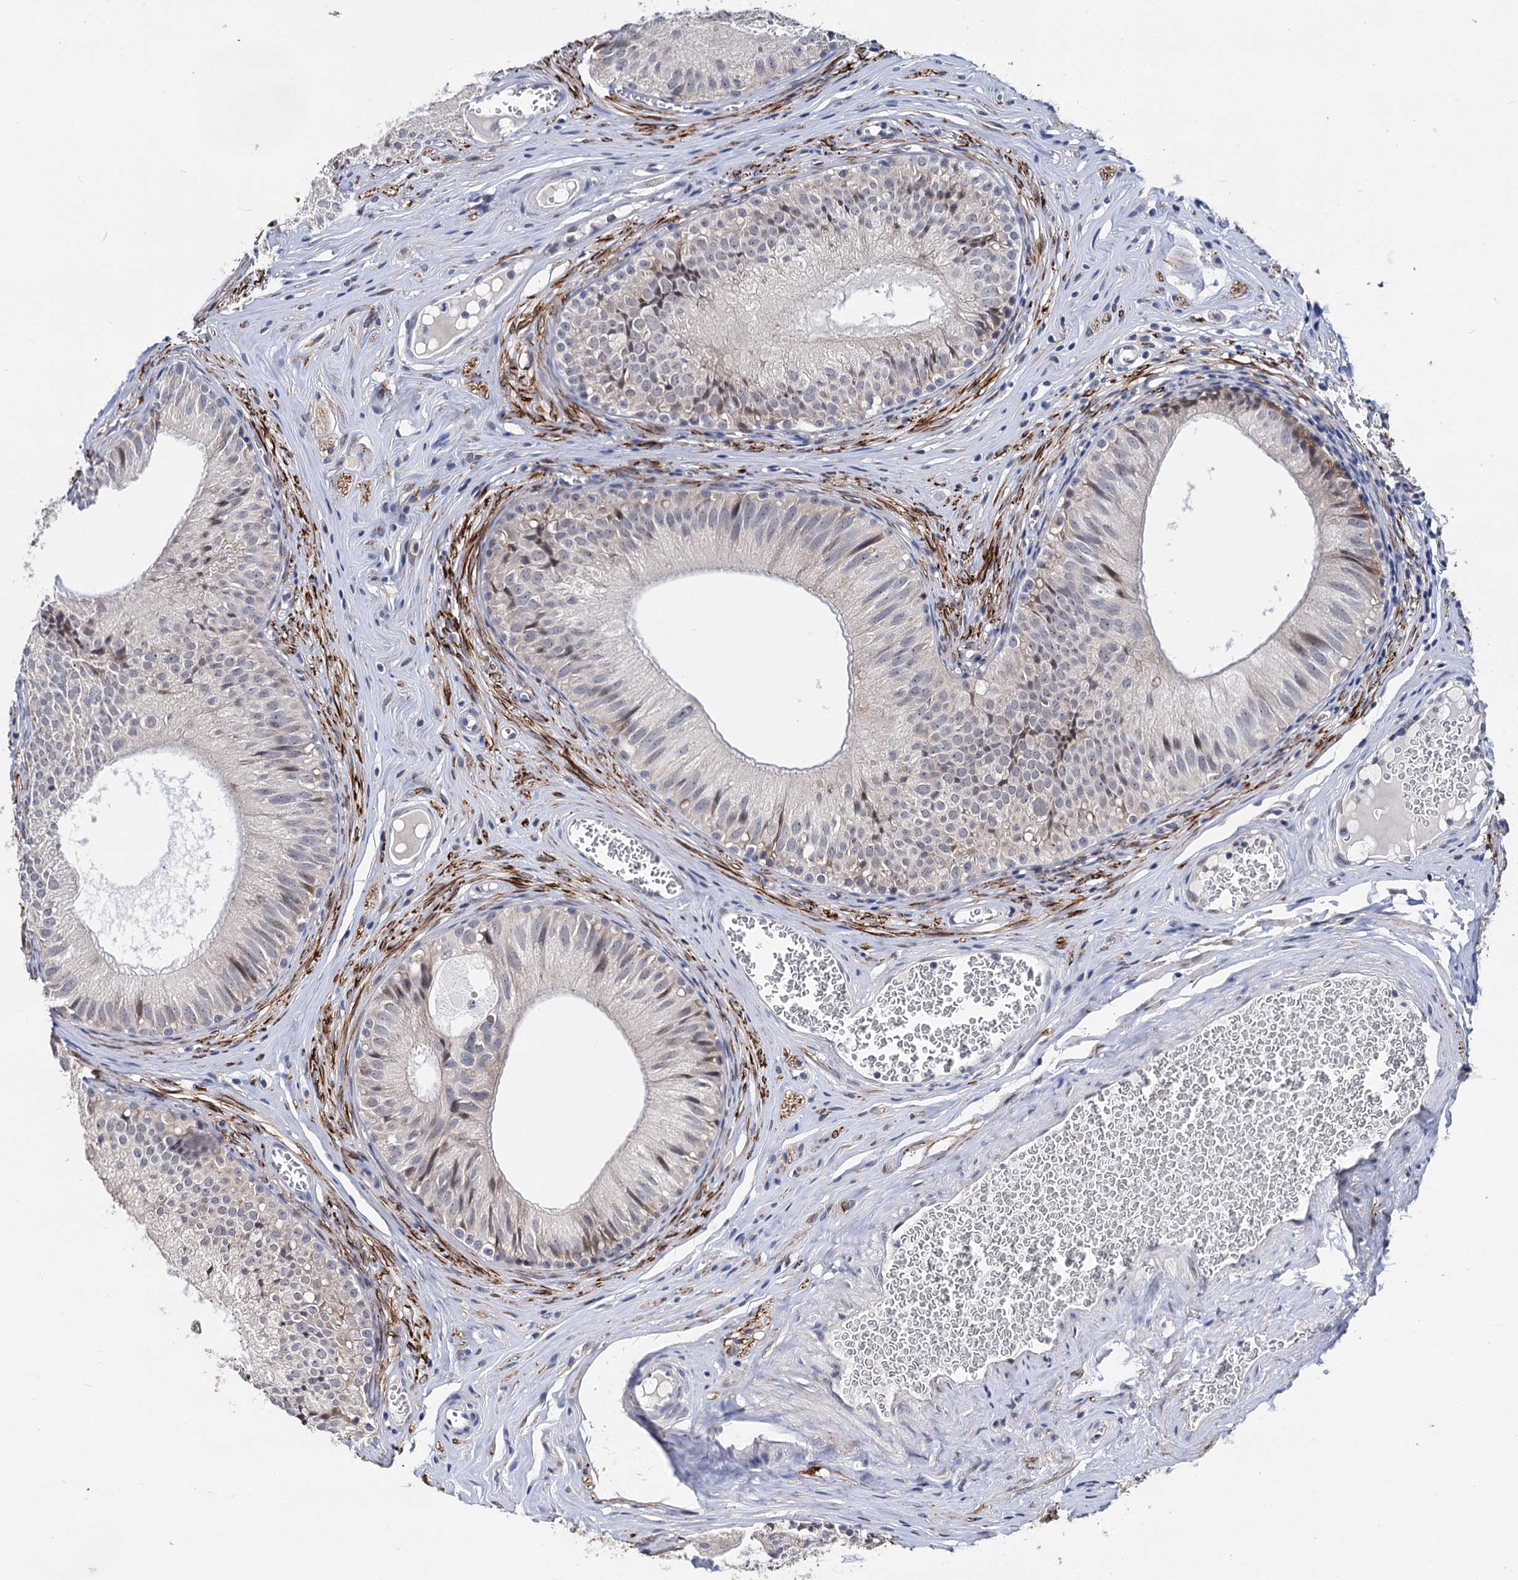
{"staining": {"intensity": "negative", "quantity": "none", "location": "none"}, "tissue": "epididymis", "cell_type": "Glandular cells", "image_type": "normal", "snomed": [{"axis": "morphology", "description": "Normal tissue, NOS"}, {"axis": "topography", "description": "Epididymis"}], "caption": "The immunohistochemistry image has no significant staining in glandular cells of epididymis.", "gene": "CAPRIN2", "patient": {"sex": "male", "age": 36}}